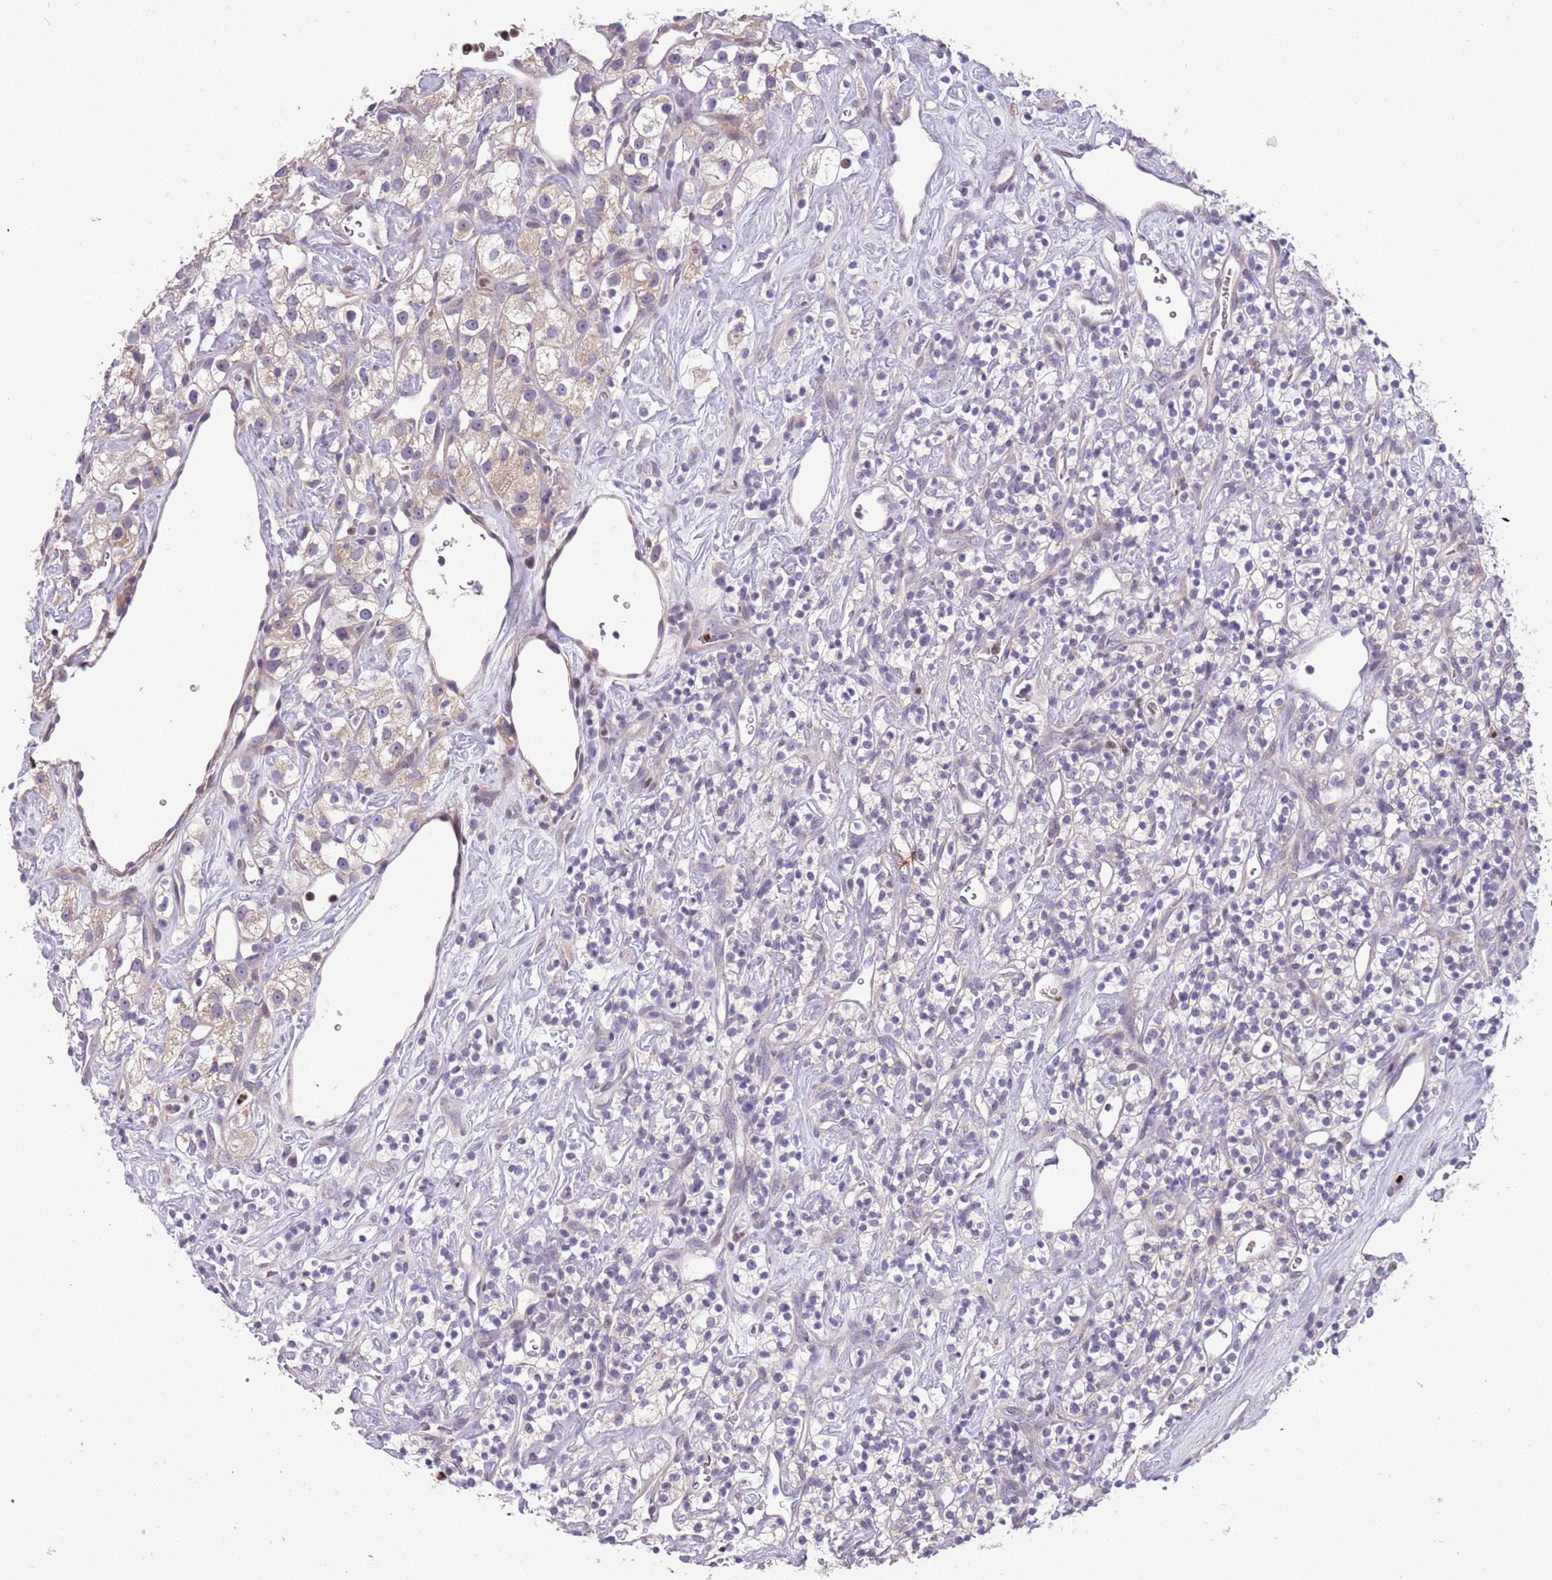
{"staining": {"intensity": "weak", "quantity": "<25%", "location": "cytoplasmic/membranous"}, "tissue": "renal cancer", "cell_type": "Tumor cells", "image_type": "cancer", "snomed": [{"axis": "morphology", "description": "Adenocarcinoma, NOS"}, {"axis": "topography", "description": "Kidney"}], "caption": "The image exhibits no significant positivity in tumor cells of renal cancer. The staining was performed using DAB (3,3'-diaminobenzidine) to visualize the protein expression in brown, while the nuclei were stained in blue with hematoxylin (Magnification: 20x).", "gene": "ADCY7", "patient": {"sex": "male", "age": 77}}